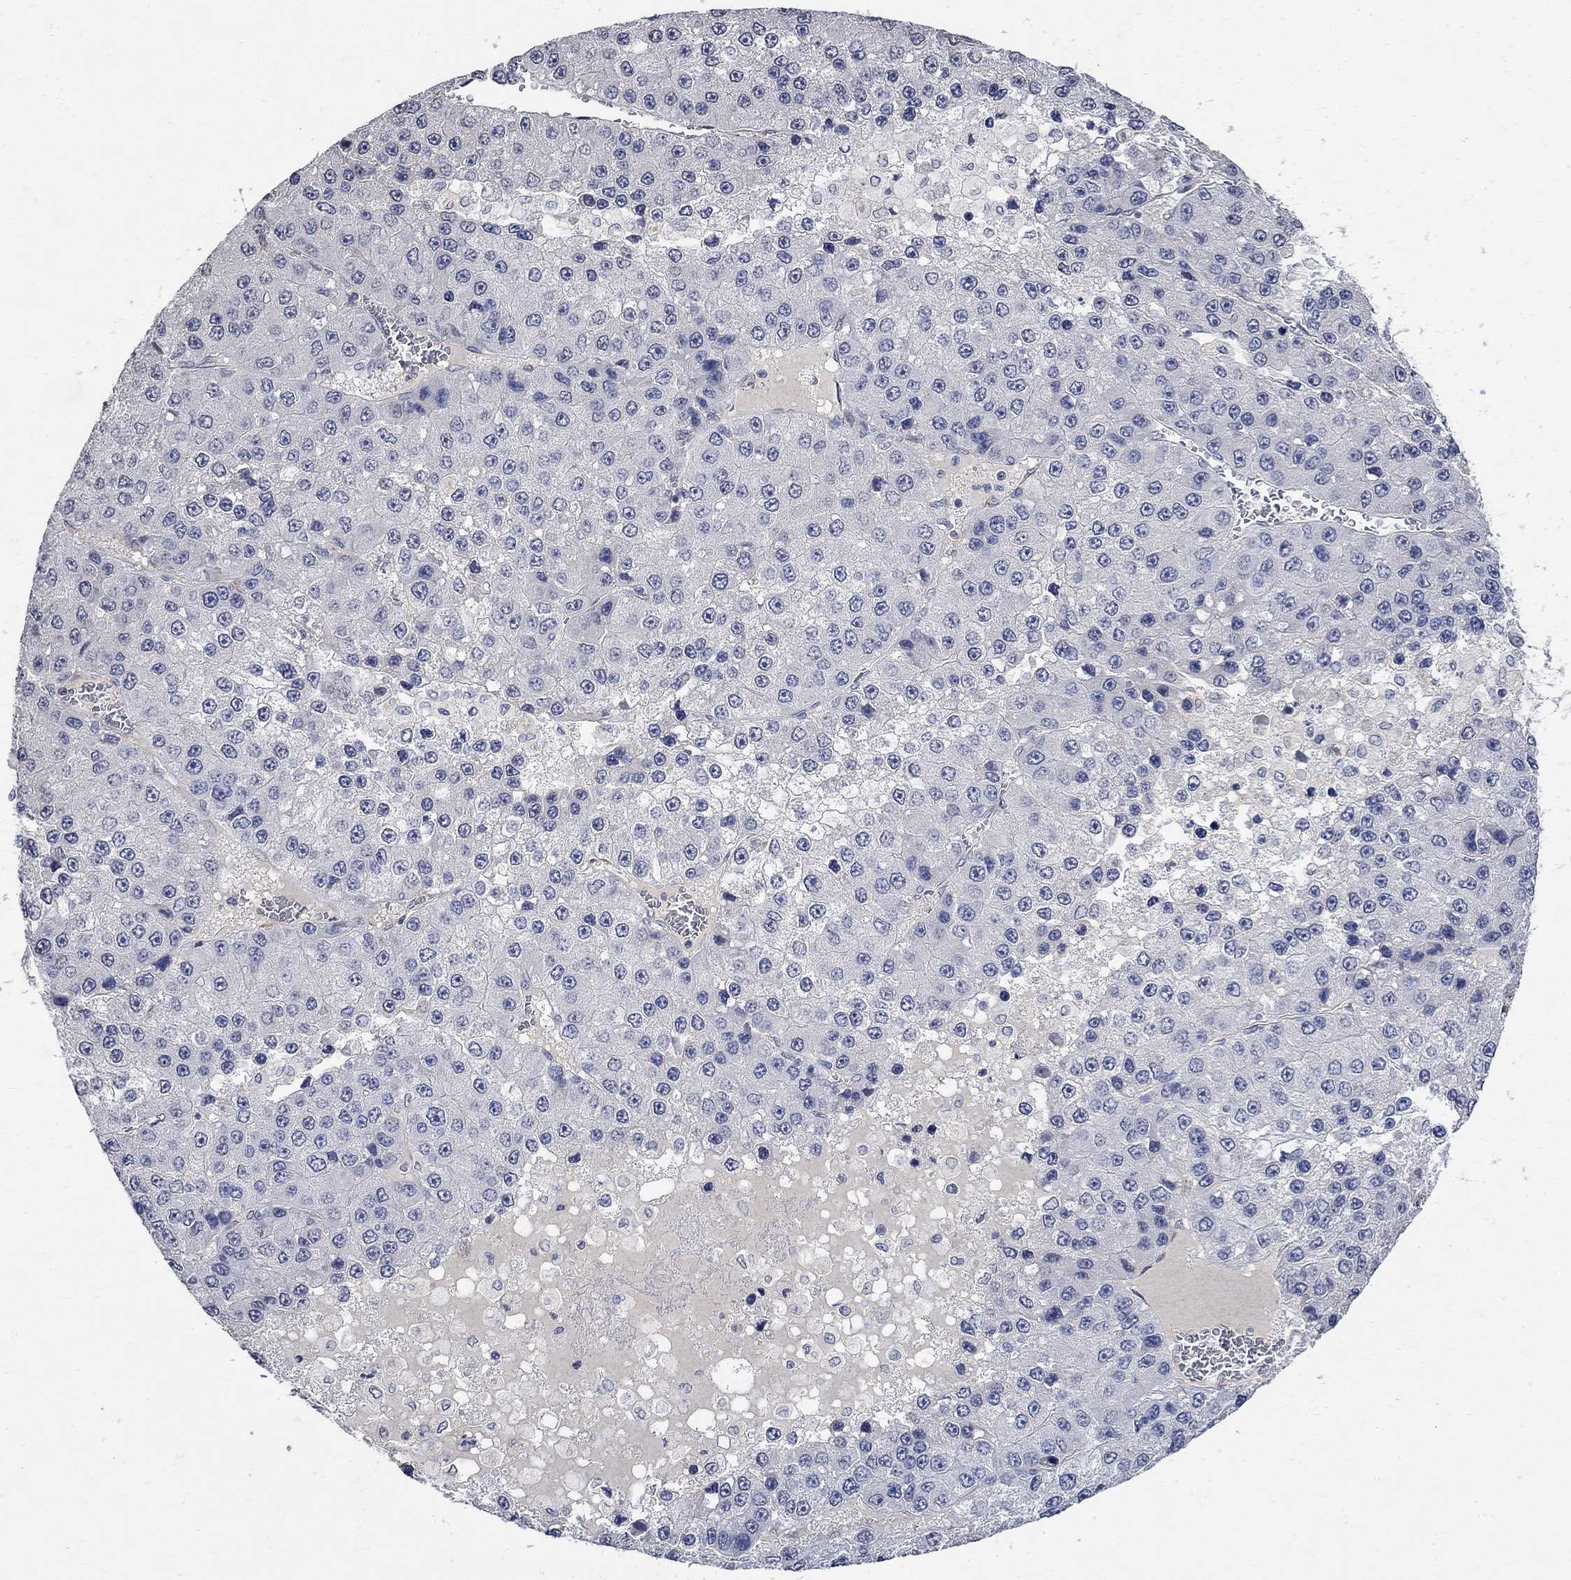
{"staining": {"intensity": "negative", "quantity": "none", "location": "none"}, "tissue": "liver cancer", "cell_type": "Tumor cells", "image_type": "cancer", "snomed": [{"axis": "morphology", "description": "Carcinoma, Hepatocellular, NOS"}, {"axis": "topography", "description": "Liver"}], "caption": "IHC of human liver cancer (hepatocellular carcinoma) demonstrates no positivity in tumor cells.", "gene": "TMEM169", "patient": {"sex": "female", "age": 73}}